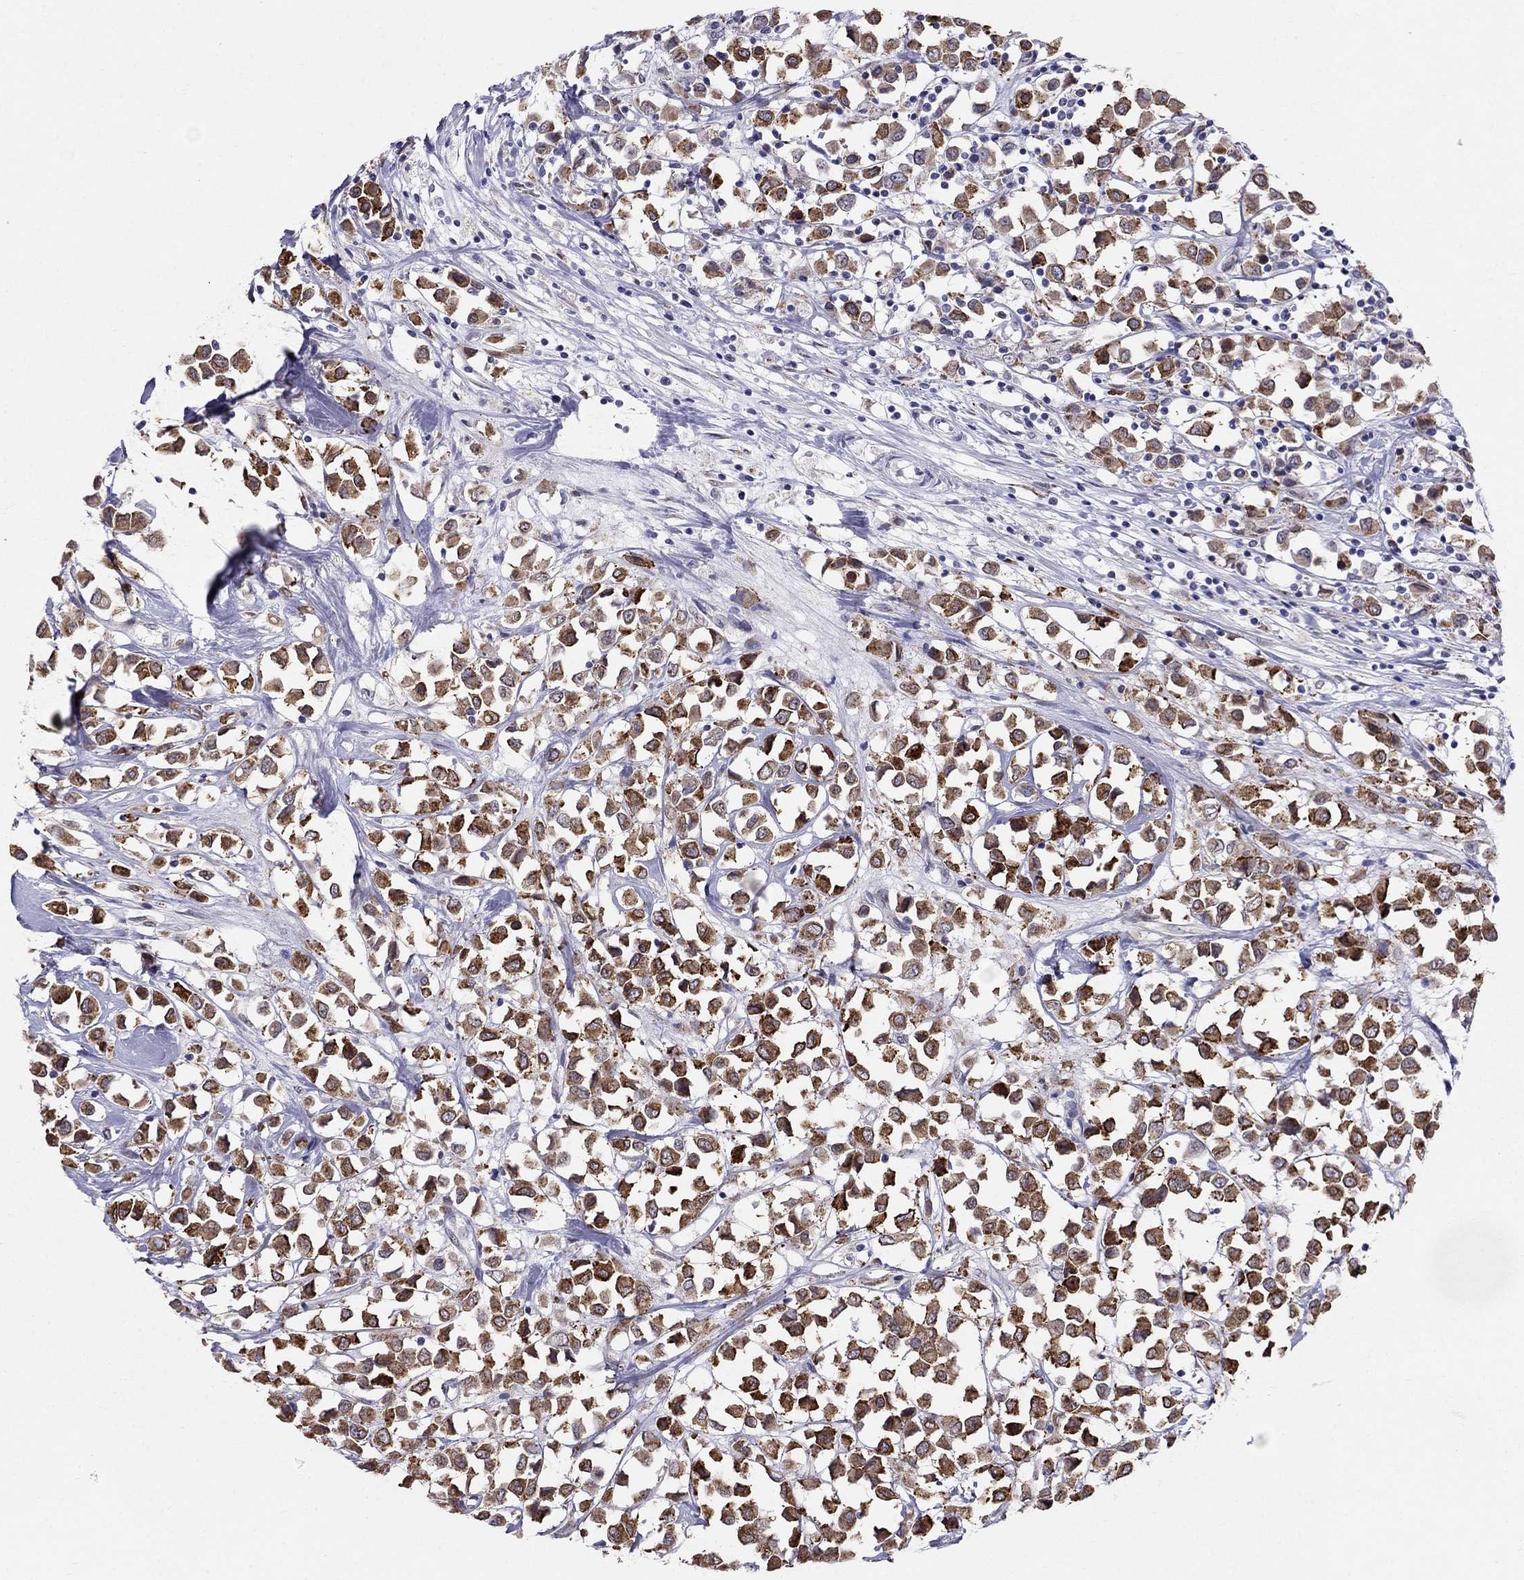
{"staining": {"intensity": "strong", "quantity": "25%-75%", "location": "cytoplasmic/membranous"}, "tissue": "breast cancer", "cell_type": "Tumor cells", "image_type": "cancer", "snomed": [{"axis": "morphology", "description": "Duct carcinoma"}, {"axis": "topography", "description": "Breast"}], "caption": "DAB (3,3'-diaminobenzidine) immunohistochemical staining of breast cancer (infiltrating ductal carcinoma) demonstrates strong cytoplasmic/membranous protein positivity in approximately 25%-75% of tumor cells. (DAB (3,3'-diaminobenzidine) = brown stain, brightfield microscopy at high magnification).", "gene": "MYO3B", "patient": {"sex": "female", "age": 61}}